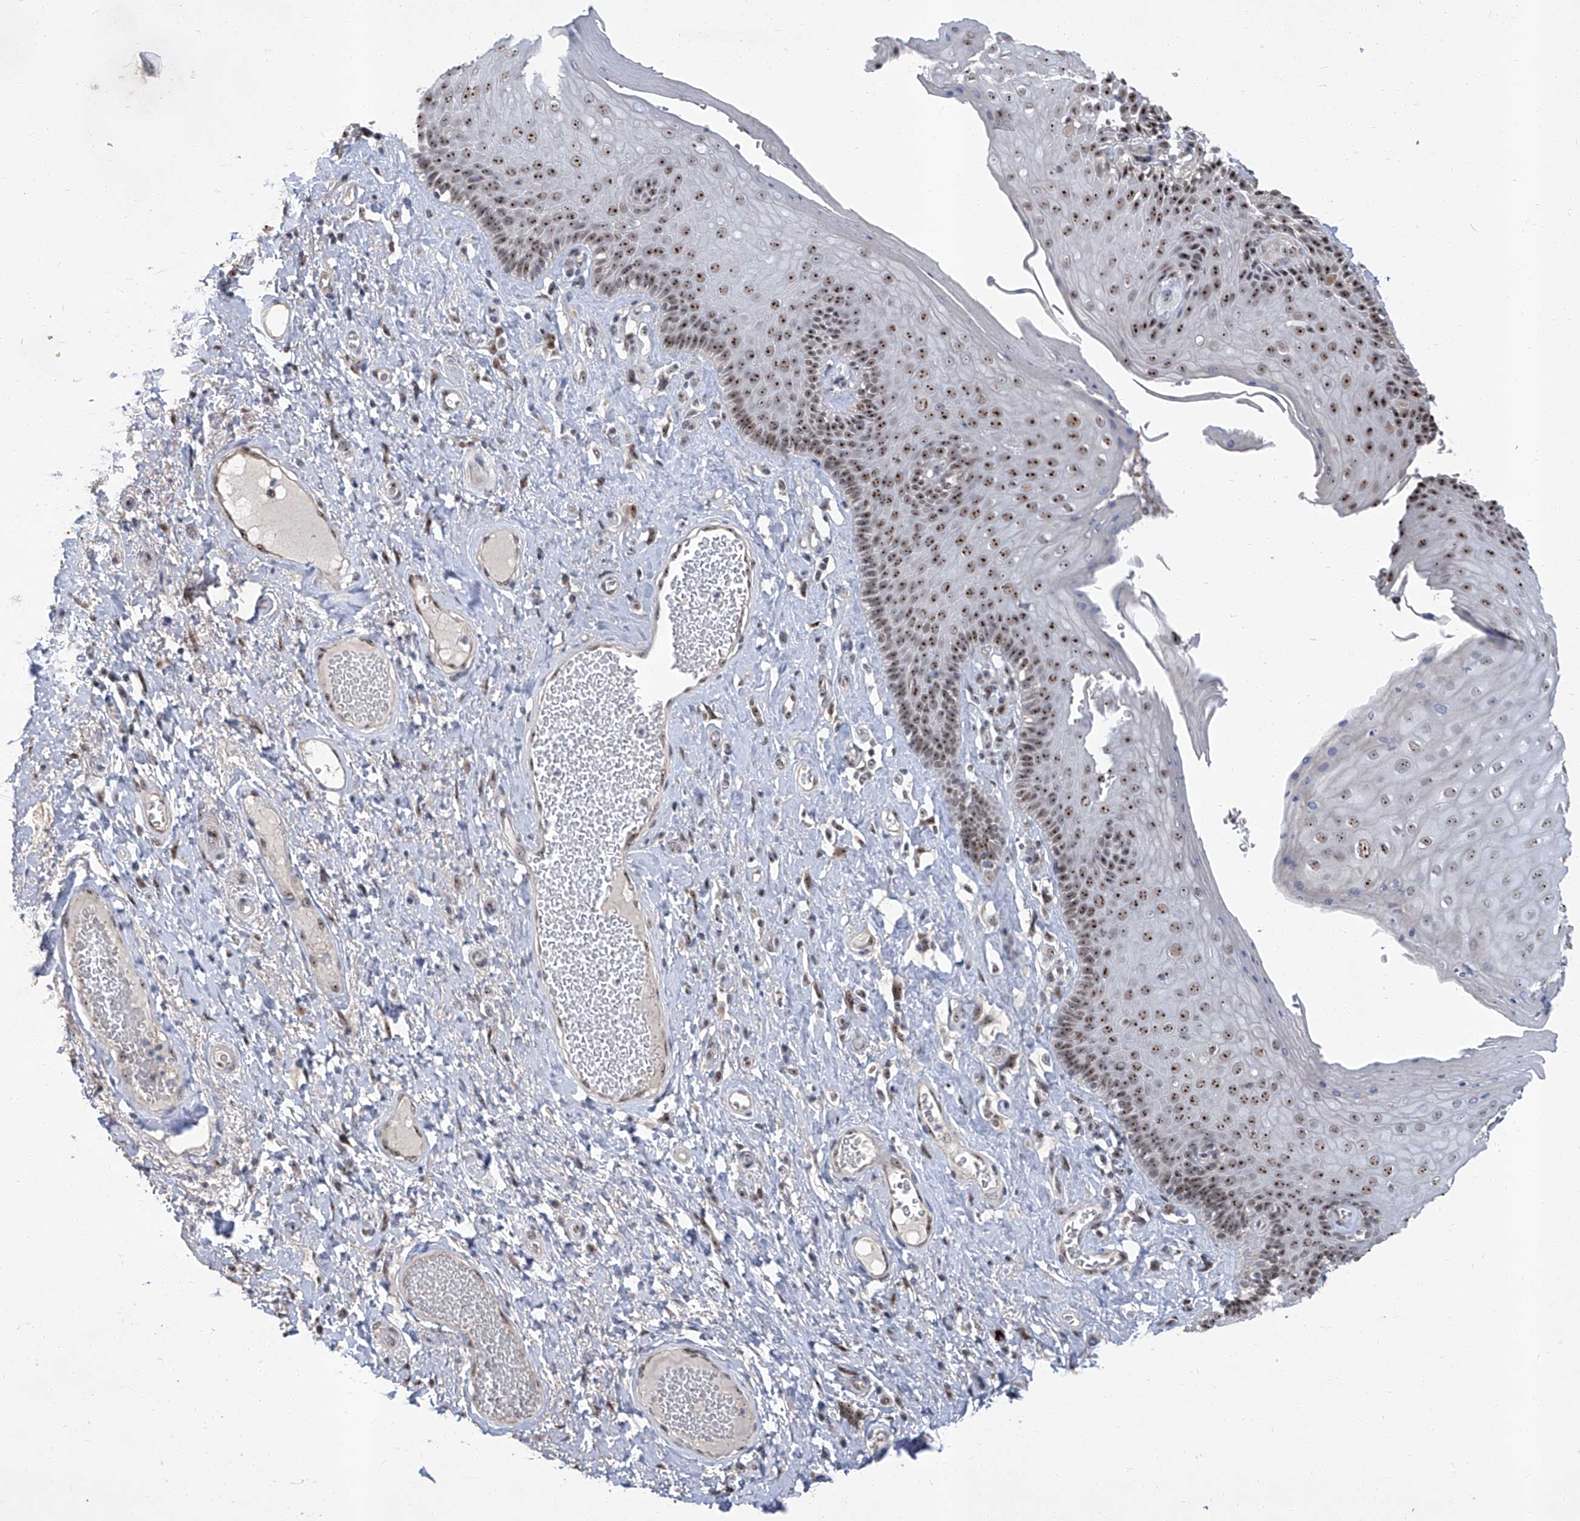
{"staining": {"intensity": "strong", "quantity": ">75%", "location": "nuclear"}, "tissue": "skin", "cell_type": "Epidermal cells", "image_type": "normal", "snomed": [{"axis": "morphology", "description": "Normal tissue, NOS"}, {"axis": "topography", "description": "Anal"}], "caption": "There is high levels of strong nuclear staining in epidermal cells of benign skin, as demonstrated by immunohistochemical staining (brown color).", "gene": "CMTR1", "patient": {"sex": "male", "age": 69}}